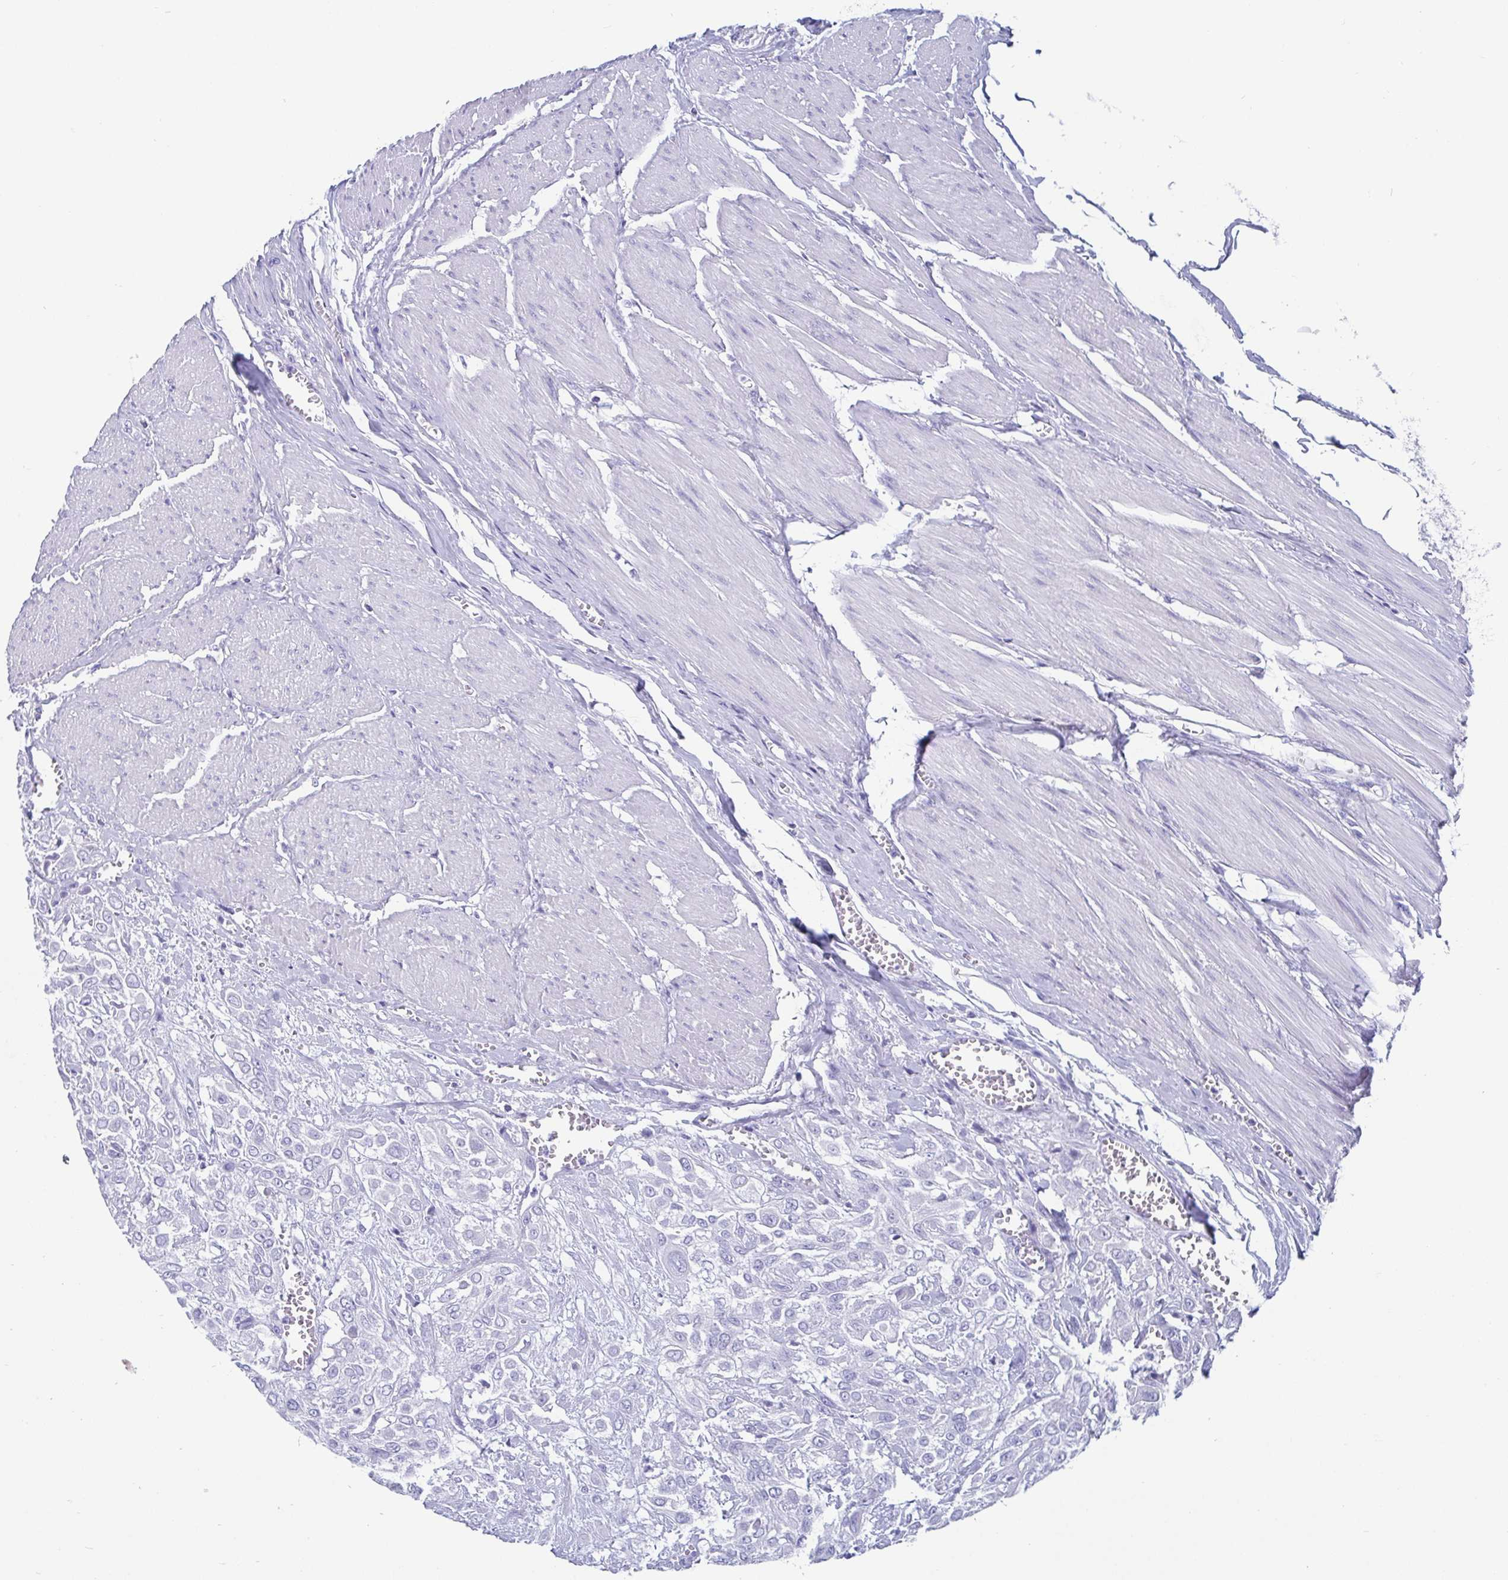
{"staining": {"intensity": "negative", "quantity": "none", "location": "none"}, "tissue": "urothelial cancer", "cell_type": "Tumor cells", "image_type": "cancer", "snomed": [{"axis": "morphology", "description": "Urothelial carcinoma, High grade"}, {"axis": "topography", "description": "Urinary bladder"}], "caption": "Tumor cells show no significant protein staining in urothelial cancer.", "gene": "SCGN", "patient": {"sex": "male", "age": 57}}